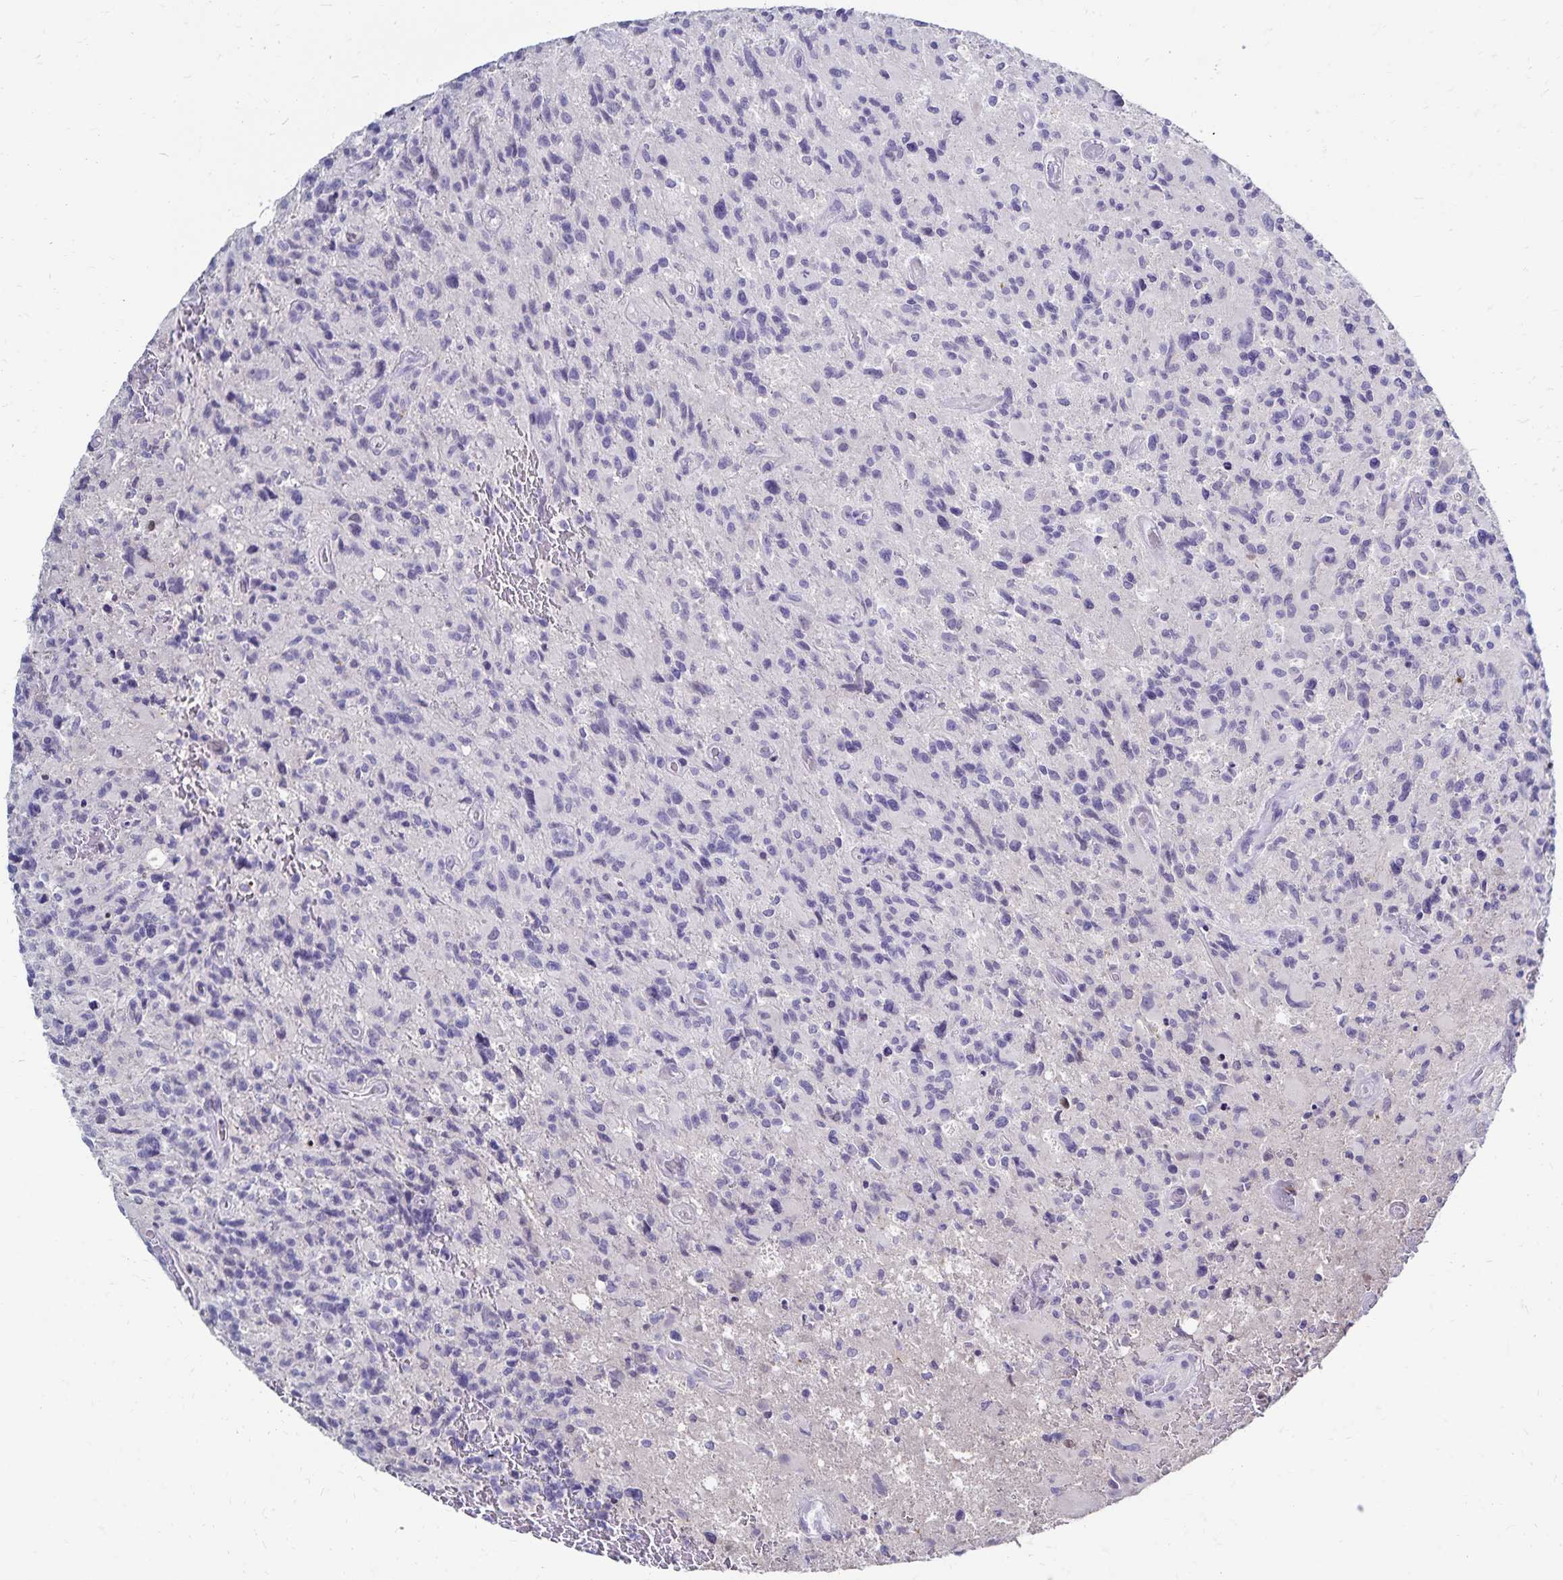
{"staining": {"intensity": "negative", "quantity": "none", "location": "none"}, "tissue": "glioma", "cell_type": "Tumor cells", "image_type": "cancer", "snomed": [{"axis": "morphology", "description": "Glioma, malignant, High grade"}, {"axis": "topography", "description": "Brain"}], "caption": "Malignant high-grade glioma was stained to show a protein in brown. There is no significant staining in tumor cells. The staining is performed using DAB (3,3'-diaminobenzidine) brown chromogen with nuclei counter-stained in using hematoxylin.", "gene": "PAX5", "patient": {"sex": "male", "age": 63}}